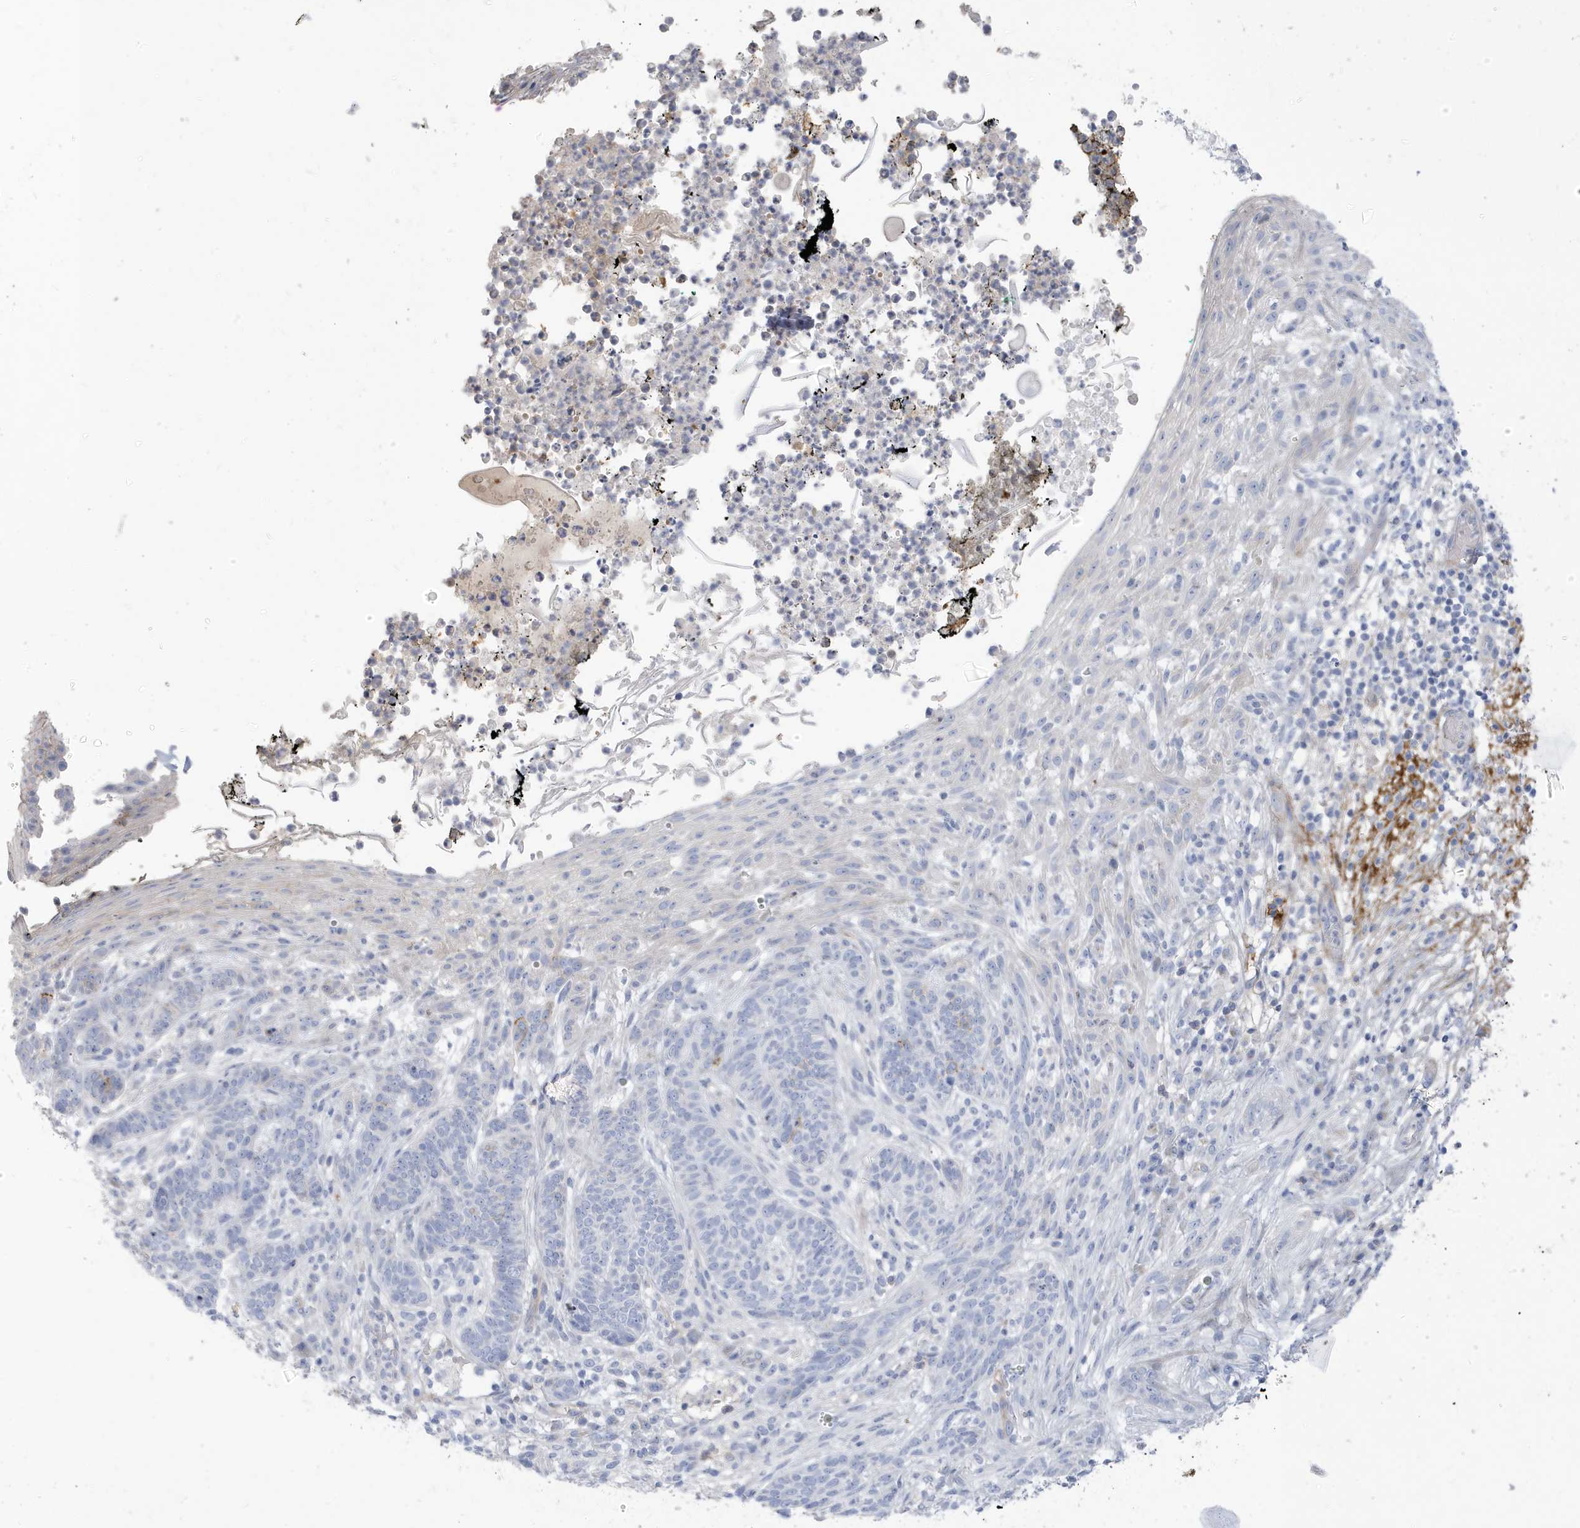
{"staining": {"intensity": "negative", "quantity": "none", "location": "none"}, "tissue": "skin cancer", "cell_type": "Tumor cells", "image_type": "cancer", "snomed": [{"axis": "morphology", "description": "Normal tissue, NOS"}, {"axis": "morphology", "description": "Basal cell carcinoma"}, {"axis": "topography", "description": "Skin"}], "caption": "Immunohistochemistry micrograph of neoplastic tissue: skin cancer (basal cell carcinoma) stained with DAB (3,3'-diaminobenzidine) displays no significant protein staining in tumor cells.", "gene": "ATP13A5", "patient": {"sex": "male", "age": 64}}